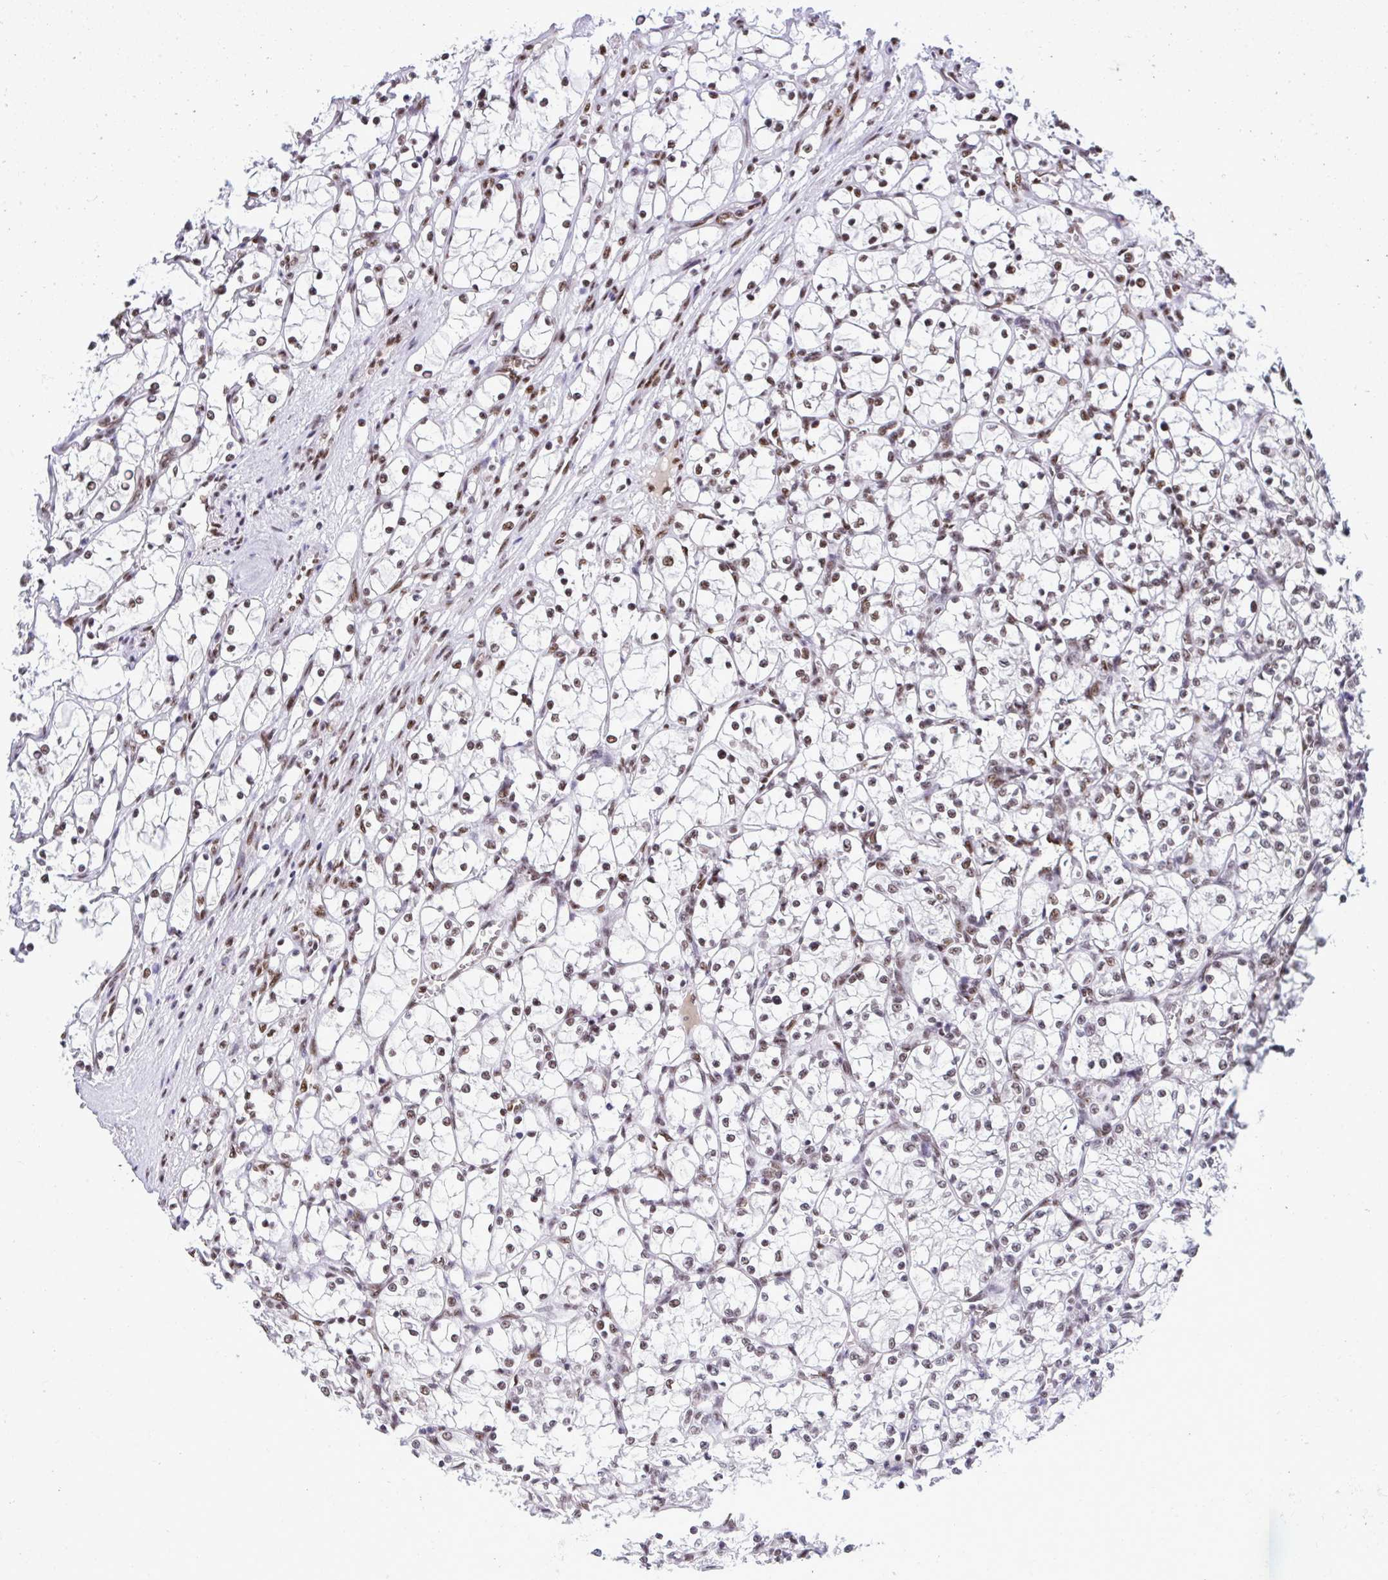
{"staining": {"intensity": "moderate", "quantity": "25%-75%", "location": "nuclear"}, "tissue": "renal cancer", "cell_type": "Tumor cells", "image_type": "cancer", "snomed": [{"axis": "morphology", "description": "Adenocarcinoma, NOS"}, {"axis": "topography", "description": "Kidney"}], "caption": "Immunohistochemistry (IHC) histopathology image of human renal cancer (adenocarcinoma) stained for a protein (brown), which exhibits medium levels of moderate nuclear positivity in approximately 25%-75% of tumor cells.", "gene": "PRPF19", "patient": {"sex": "female", "age": 69}}